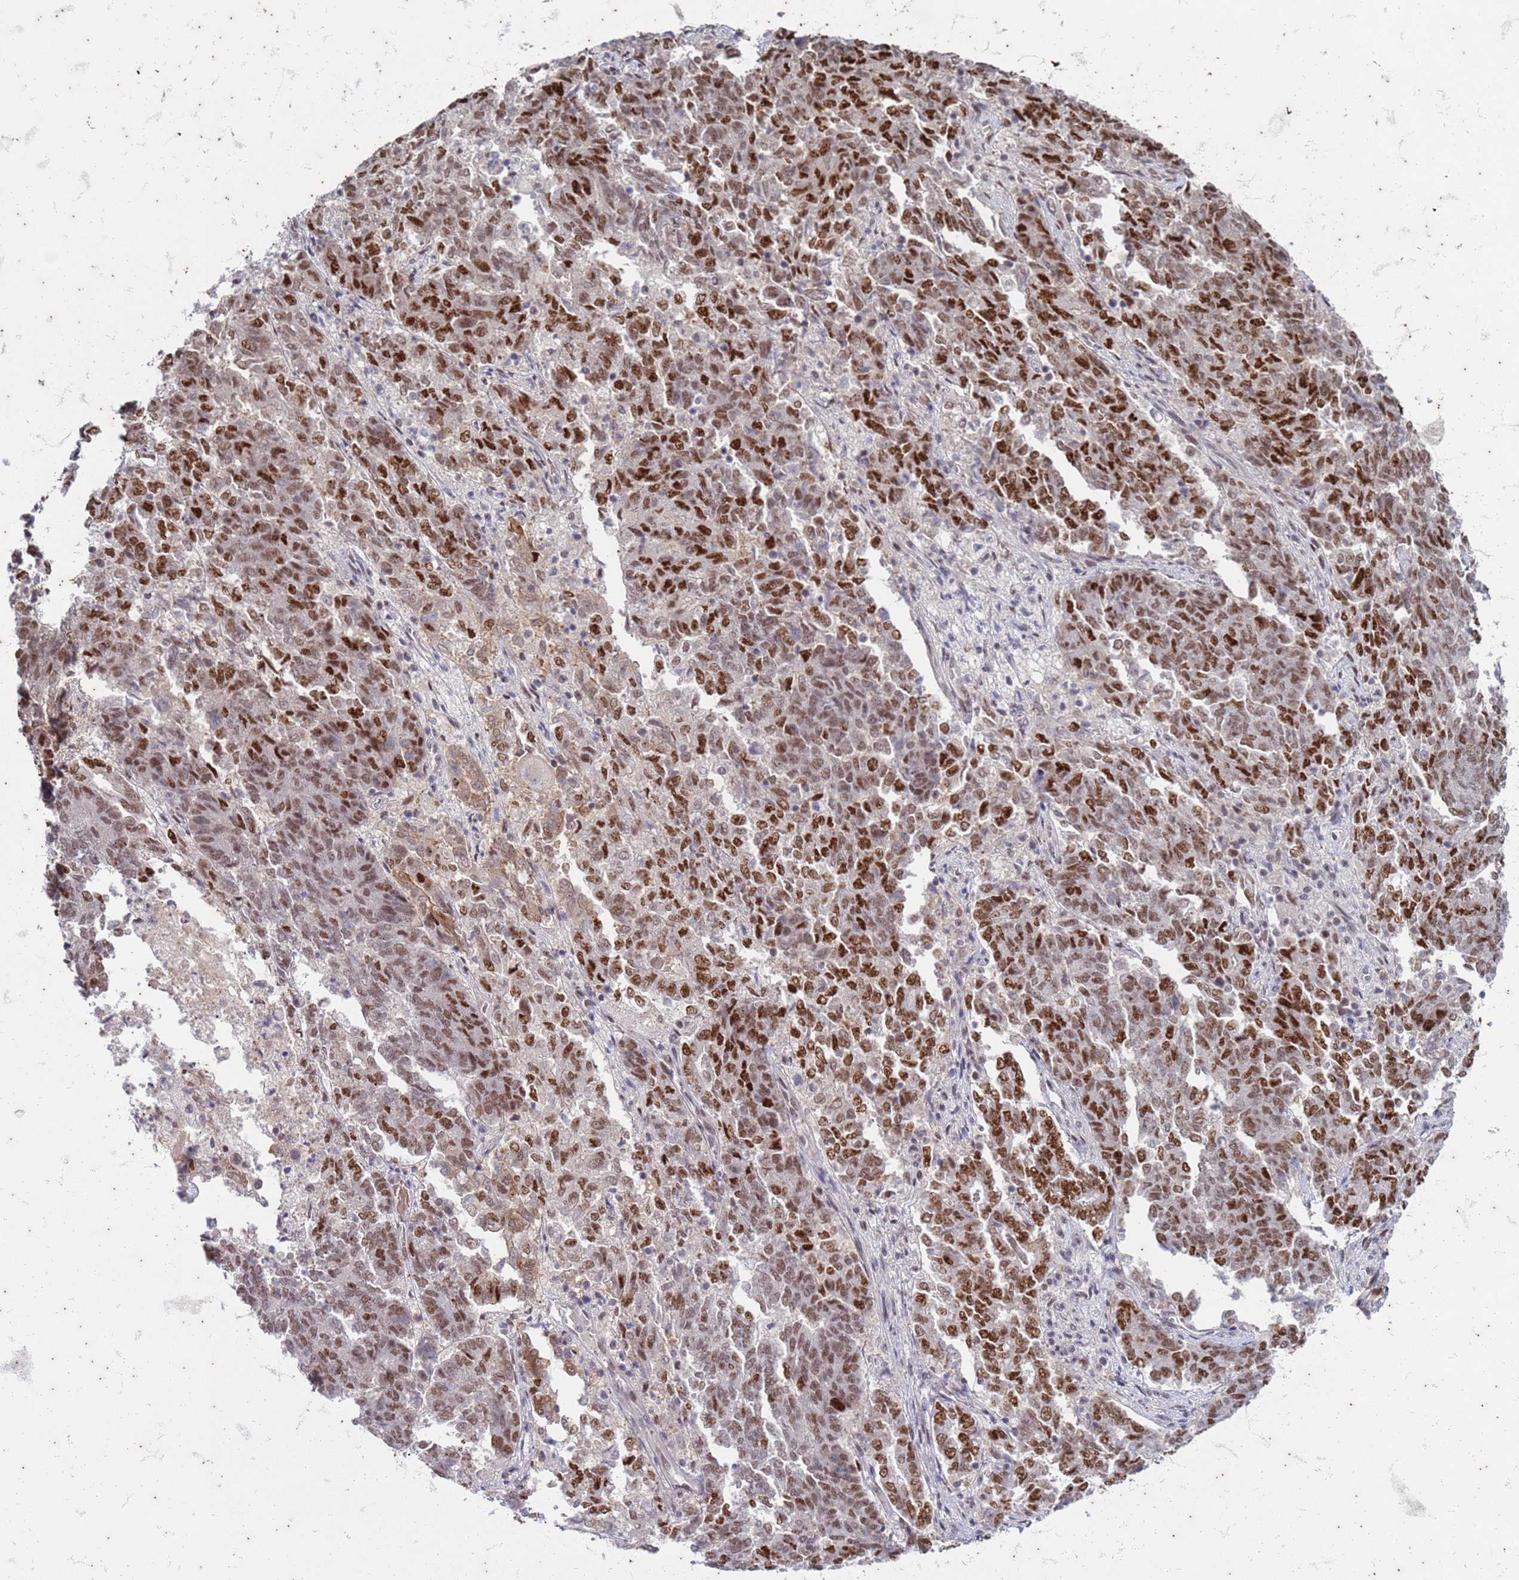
{"staining": {"intensity": "moderate", "quantity": ">75%", "location": "nuclear"}, "tissue": "endometrial cancer", "cell_type": "Tumor cells", "image_type": "cancer", "snomed": [{"axis": "morphology", "description": "Adenocarcinoma, NOS"}, {"axis": "topography", "description": "Endometrium"}], "caption": "Endometrial cancer stained with DAB (3,3'-diaminobenzidine) immunohistochemistry (IHC) reveals medium levels of moderate nuclear staining in approximately >75% of tumor cells.", "gene": "TRMT6", "patient": {"sex": "female", "age": 80}}